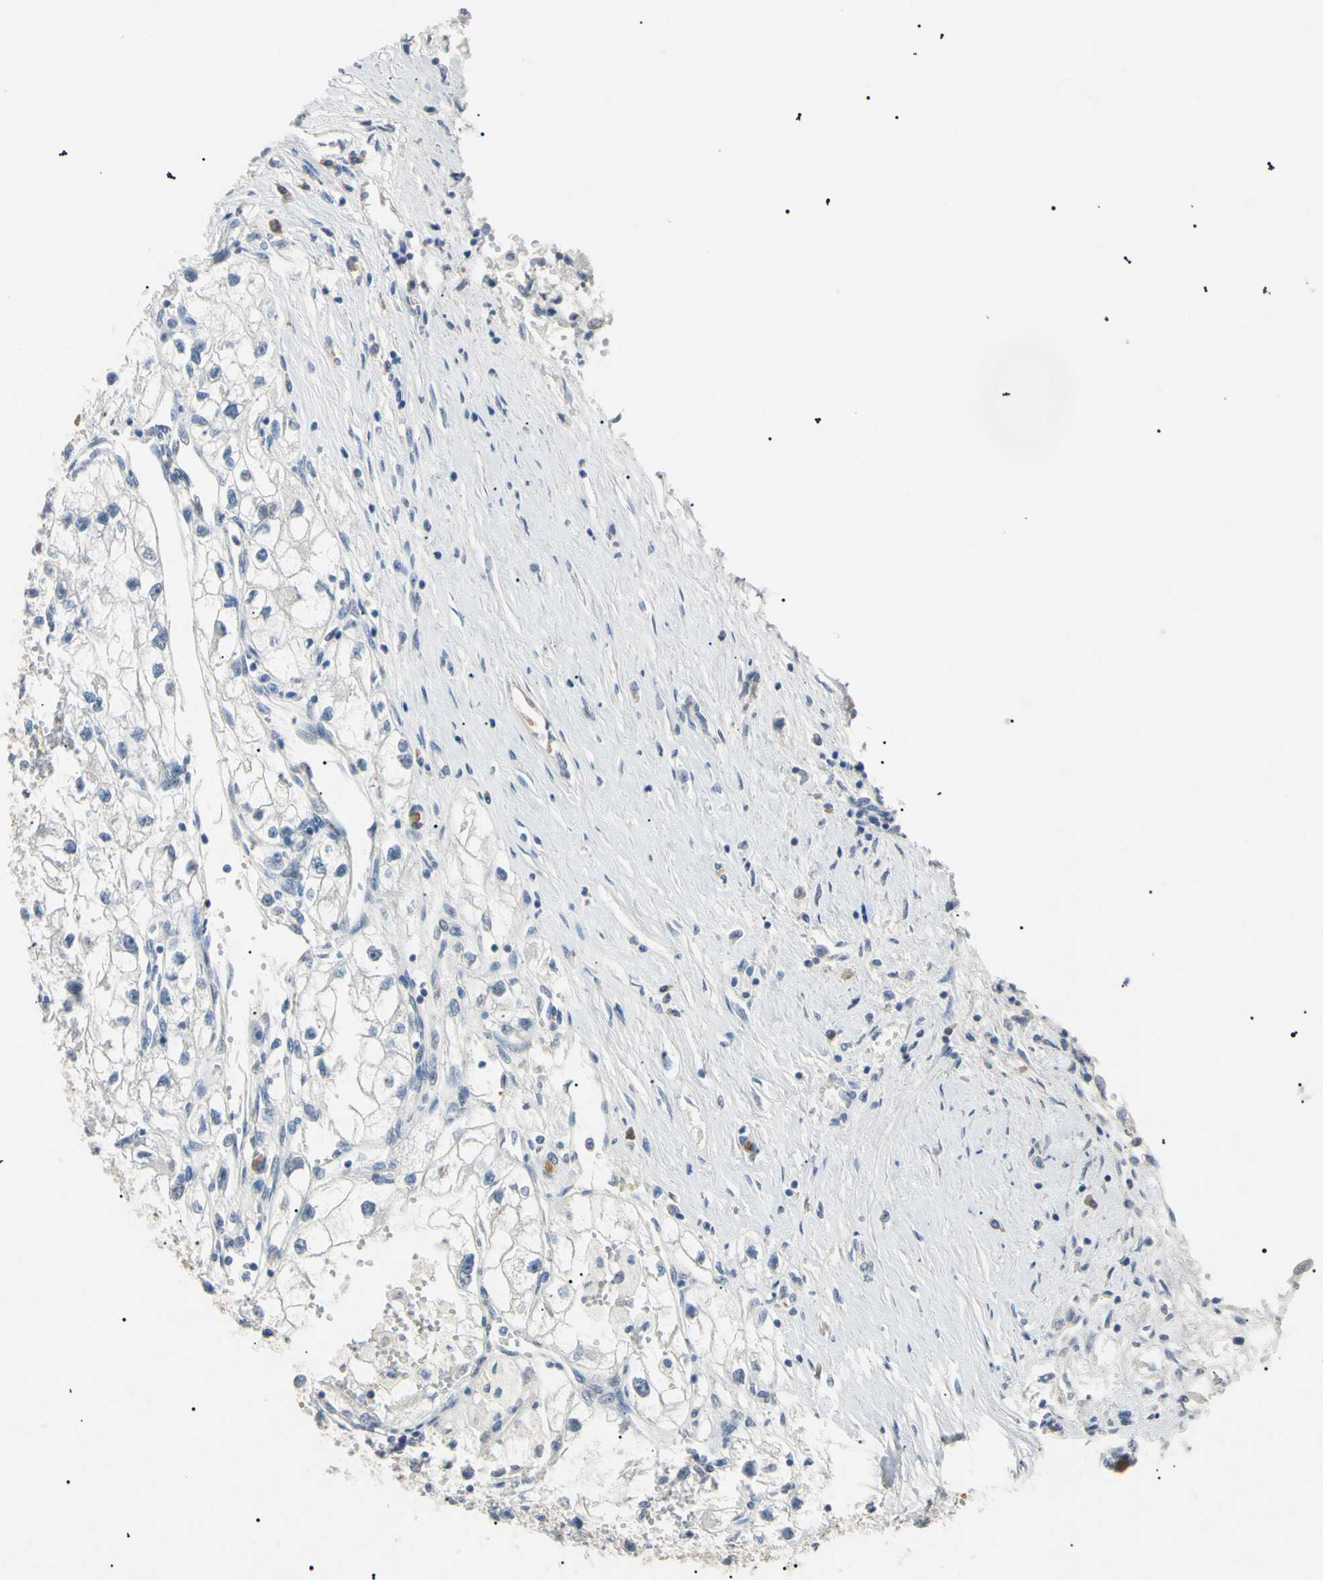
{"staining": {"intensity": "negative", "quantity": "none", "location": "none"}, "tissue": "renal cancer", "cell_type": "Tumor cells", "image_type": "cancer", "snomed": [{"axis": "morphology", "description": "Adenocarcinoma, NOS"}, {"axis": "topography", "description": "Kidney"}], "caption": "DAB immunohistochemical staining of human renal cancer reveals no significant staining in tumor cells. (DAB immunohistochemistry visualized using brightfield microscopy, high magnification).", "gene": "CGB3", "patient": {"sex": "female", "age": 70}}